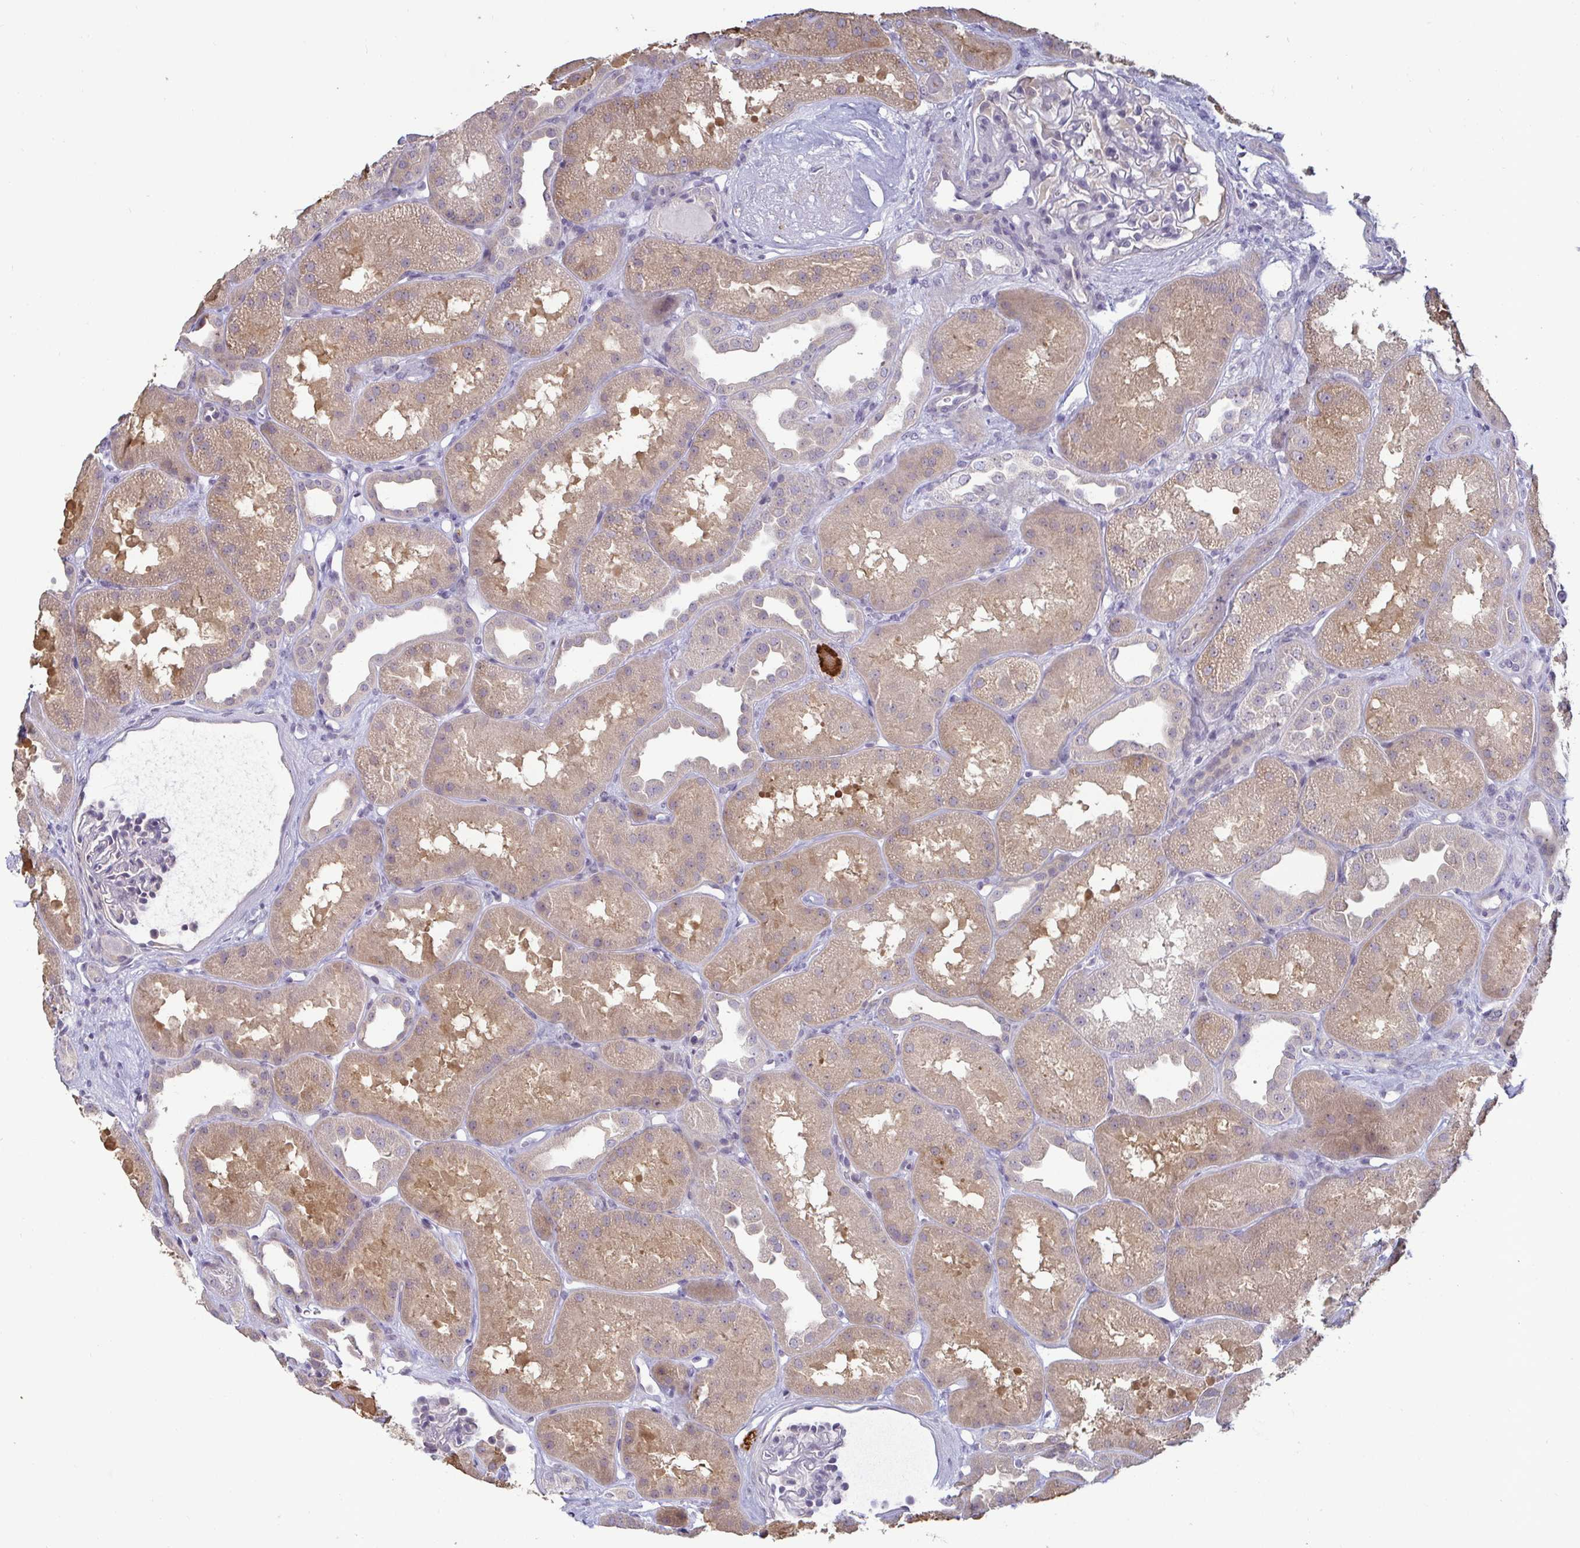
{"staining": {"intensity": "negative", "quantity": "none", "location": "none"}, "tissue": "kidney", "cell_type": "Cells in glomeruli", "image_type": "normal", "snomed": [{"axis": "morphology", "description": "Normal tissue, NOS"}, {"axis": "topography", "description": "Kidney"}], "caption": "This is a histopathology image of immunohistochemistry staining of benign kidney, which shows no staining in cells in glomeruli.", "gene": "GSTM1", "patient": {"sex": "male", "age": 61}}